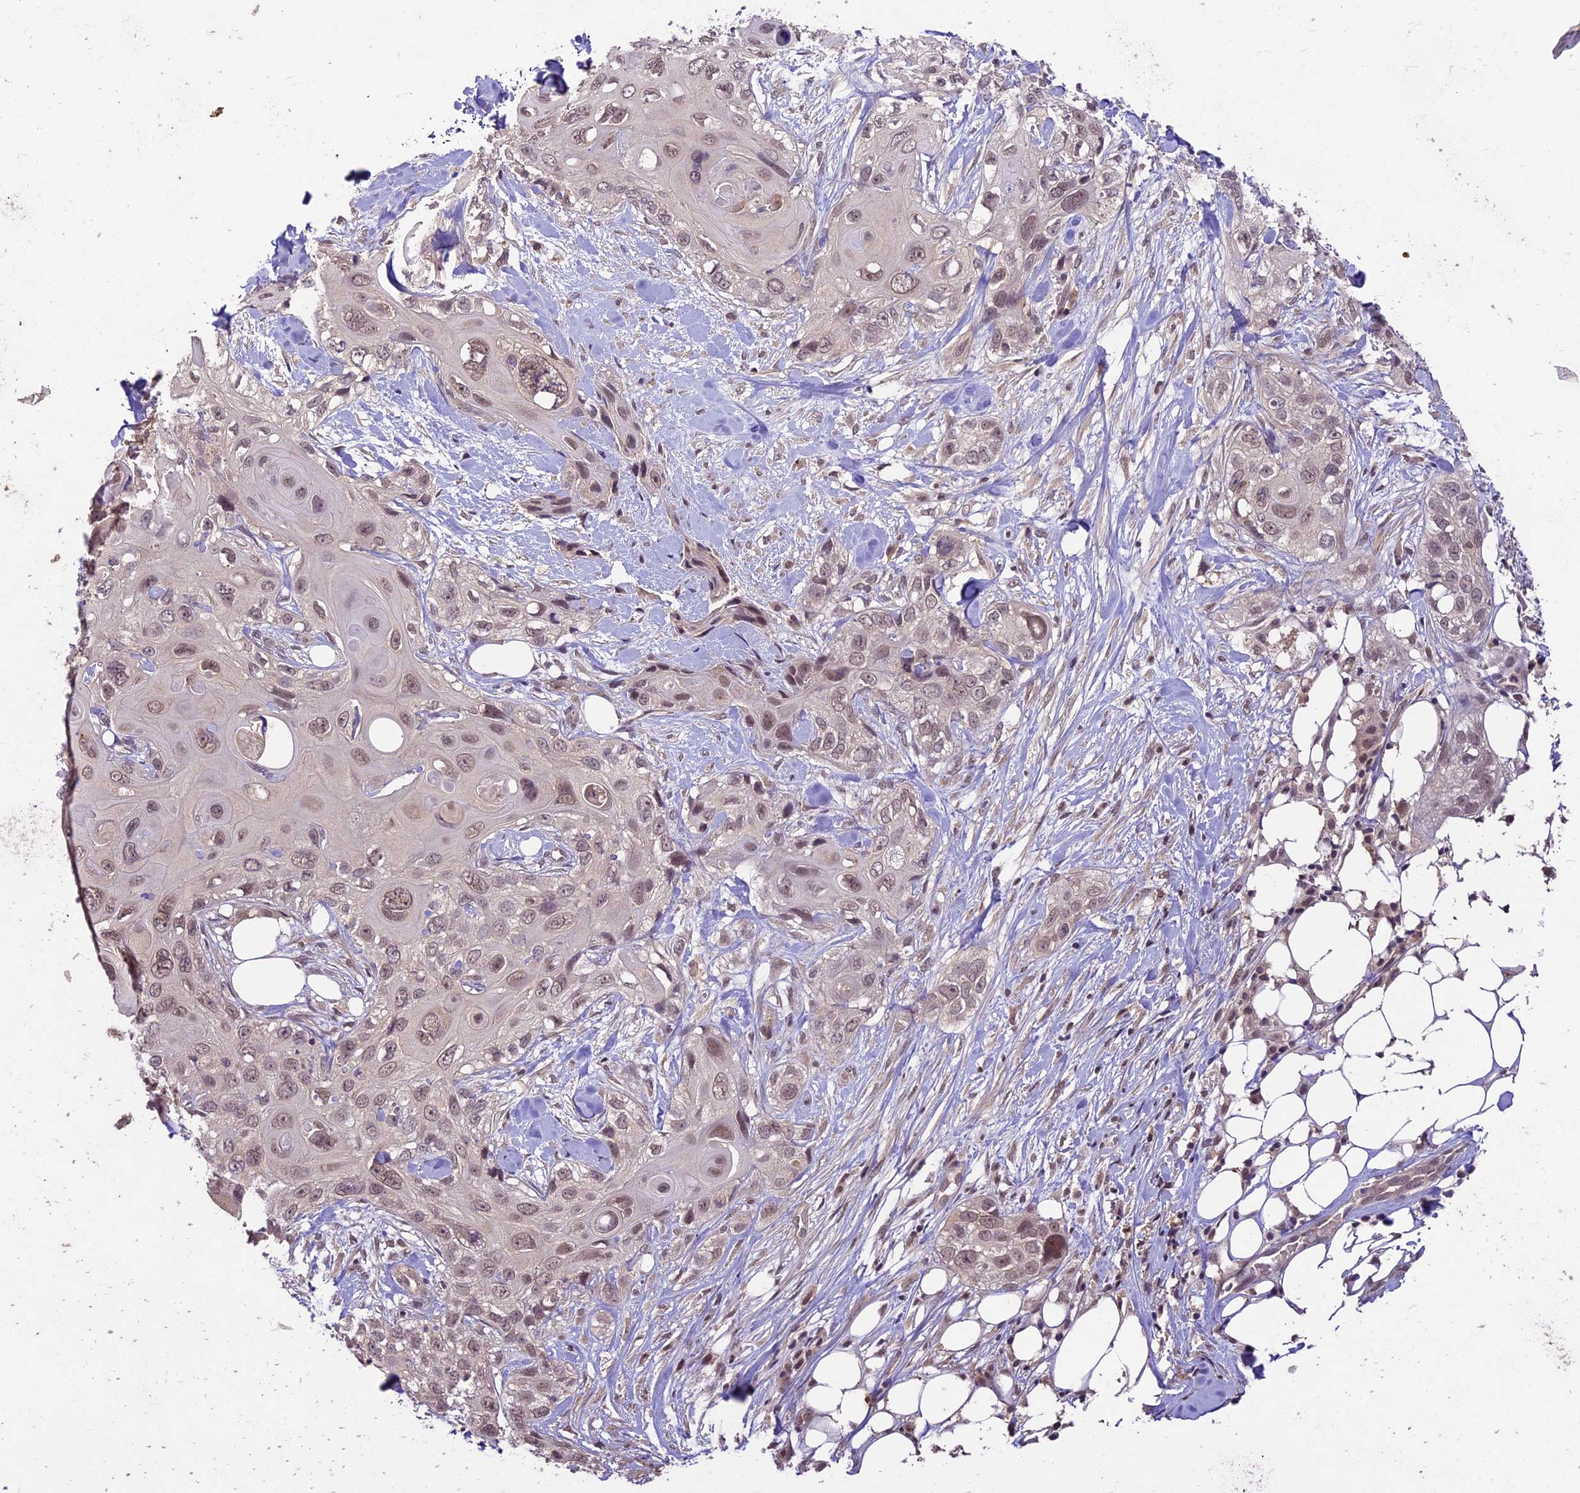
{"staining": {"intensity": "moderate", "quantity": ">75%", "location": "nuclear"}, "tissue": "skin cancer", "cell_type": "Tumor cells", "image_type": "cancer", "snomed": [{"axis": "morphology", "description": "Normal tissue, NOS"}, {"axis": "morphology", "description": "Squamous cell carcinoma, NOS"}, {"axis": "topography", "description": "Skin"}], "caption": "DAB immunohistochemical staining of human skin cancer (squamous cell carcinoma) reveals moderate nuclear protein expression in about >75% of tumor cells.", "gene": "ATP10A", "patient": {"sex": "male", "age": 72}}